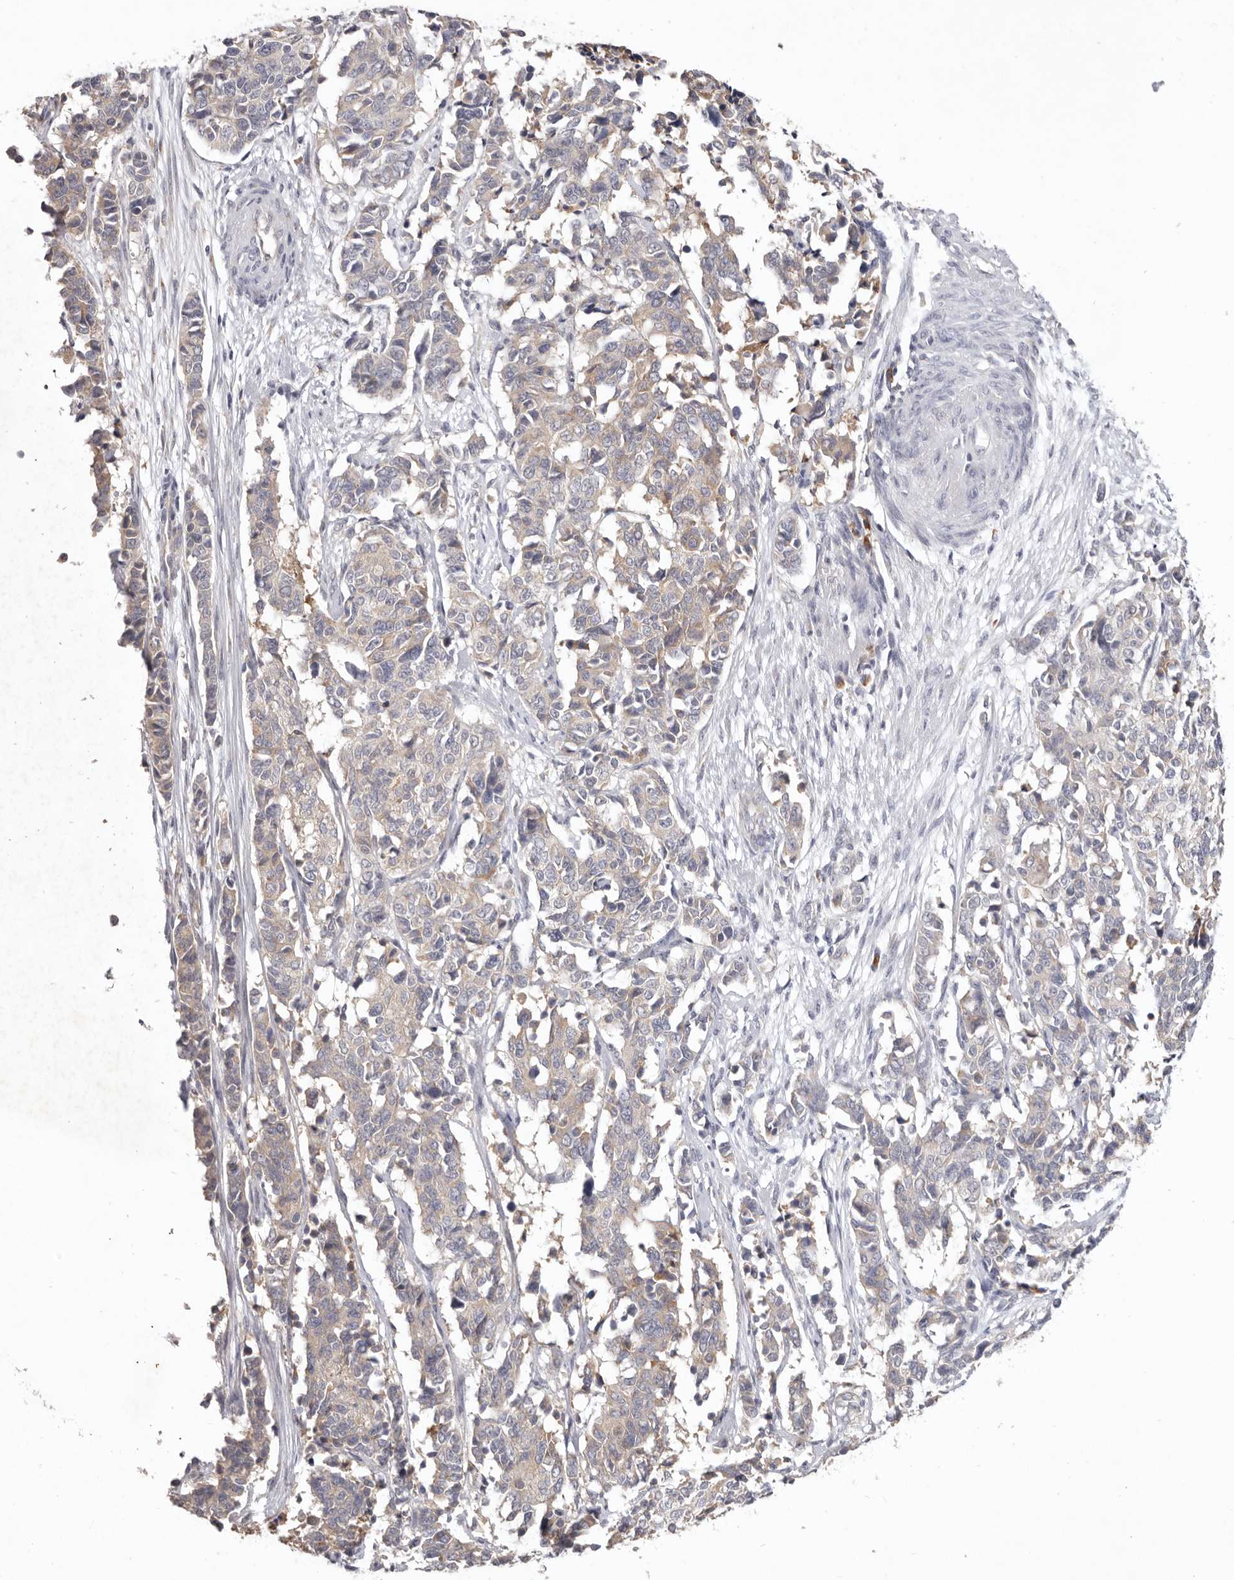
{"staining": {"intensity": "negative", "quantity": "none", "location": "none"}, "tissue": "cervical cancer", "cell_type": "Tumor cells", "image_type": "cancer", "snomed": [{"axis": "morphology", "description": "Normal tissue, NOS"}, {"axis": "morphology", "description": "Squamous cell carcinoma, NOS"}, {"axis": "topography", "description": "Cervix"}], "caption": "The IHC photomicrograph has no significant positivity in tumor cells of cervical squamous cell carcinoma tissue.", "gene": "WDR77", "patient": {"sex": "female", "age": 35}}